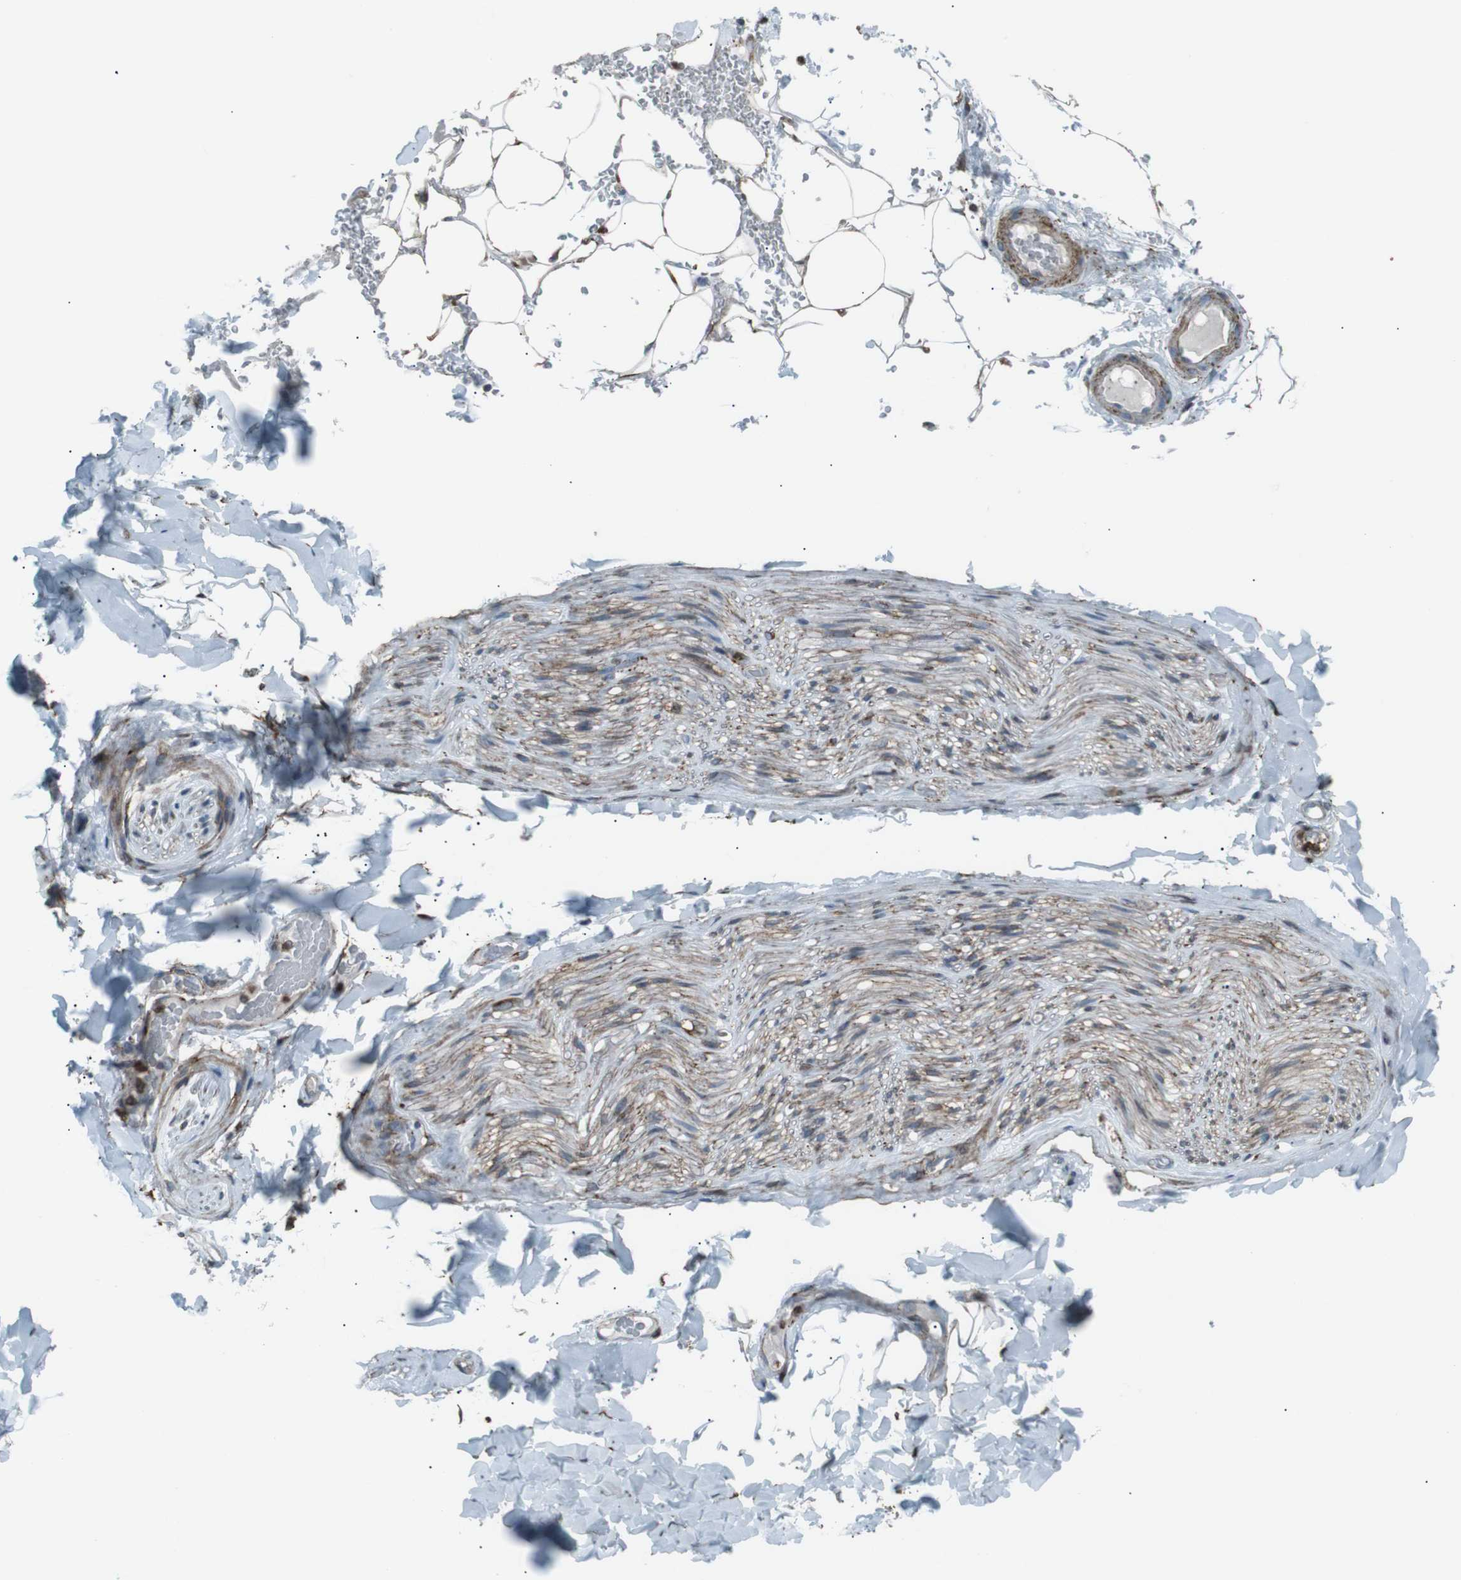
{"staining": {"intensity": "moderate", "quantity": "25%-75%", "location": "cytoplasmic/membranous"}, "tissue": "adipose tissue", "cell_type": "Adipocytes", "image_type": "normal", "snomed": [{"axis": "morphology", "description": "Normal tissue, NOS"}, {"axis": "topography", "description": "Peripheral nerve tissue"}], "caption": "Immunohistochemistry (DAB (3,3'-diaminobenzidine)) staining of unremarkable adipose tissue exhibits moderate cytoplasmic/membranous protein expression in about 25%-75% of adipocytes.", "gene": "LNPK", "patient": {"sex": "male", "age": 70}}